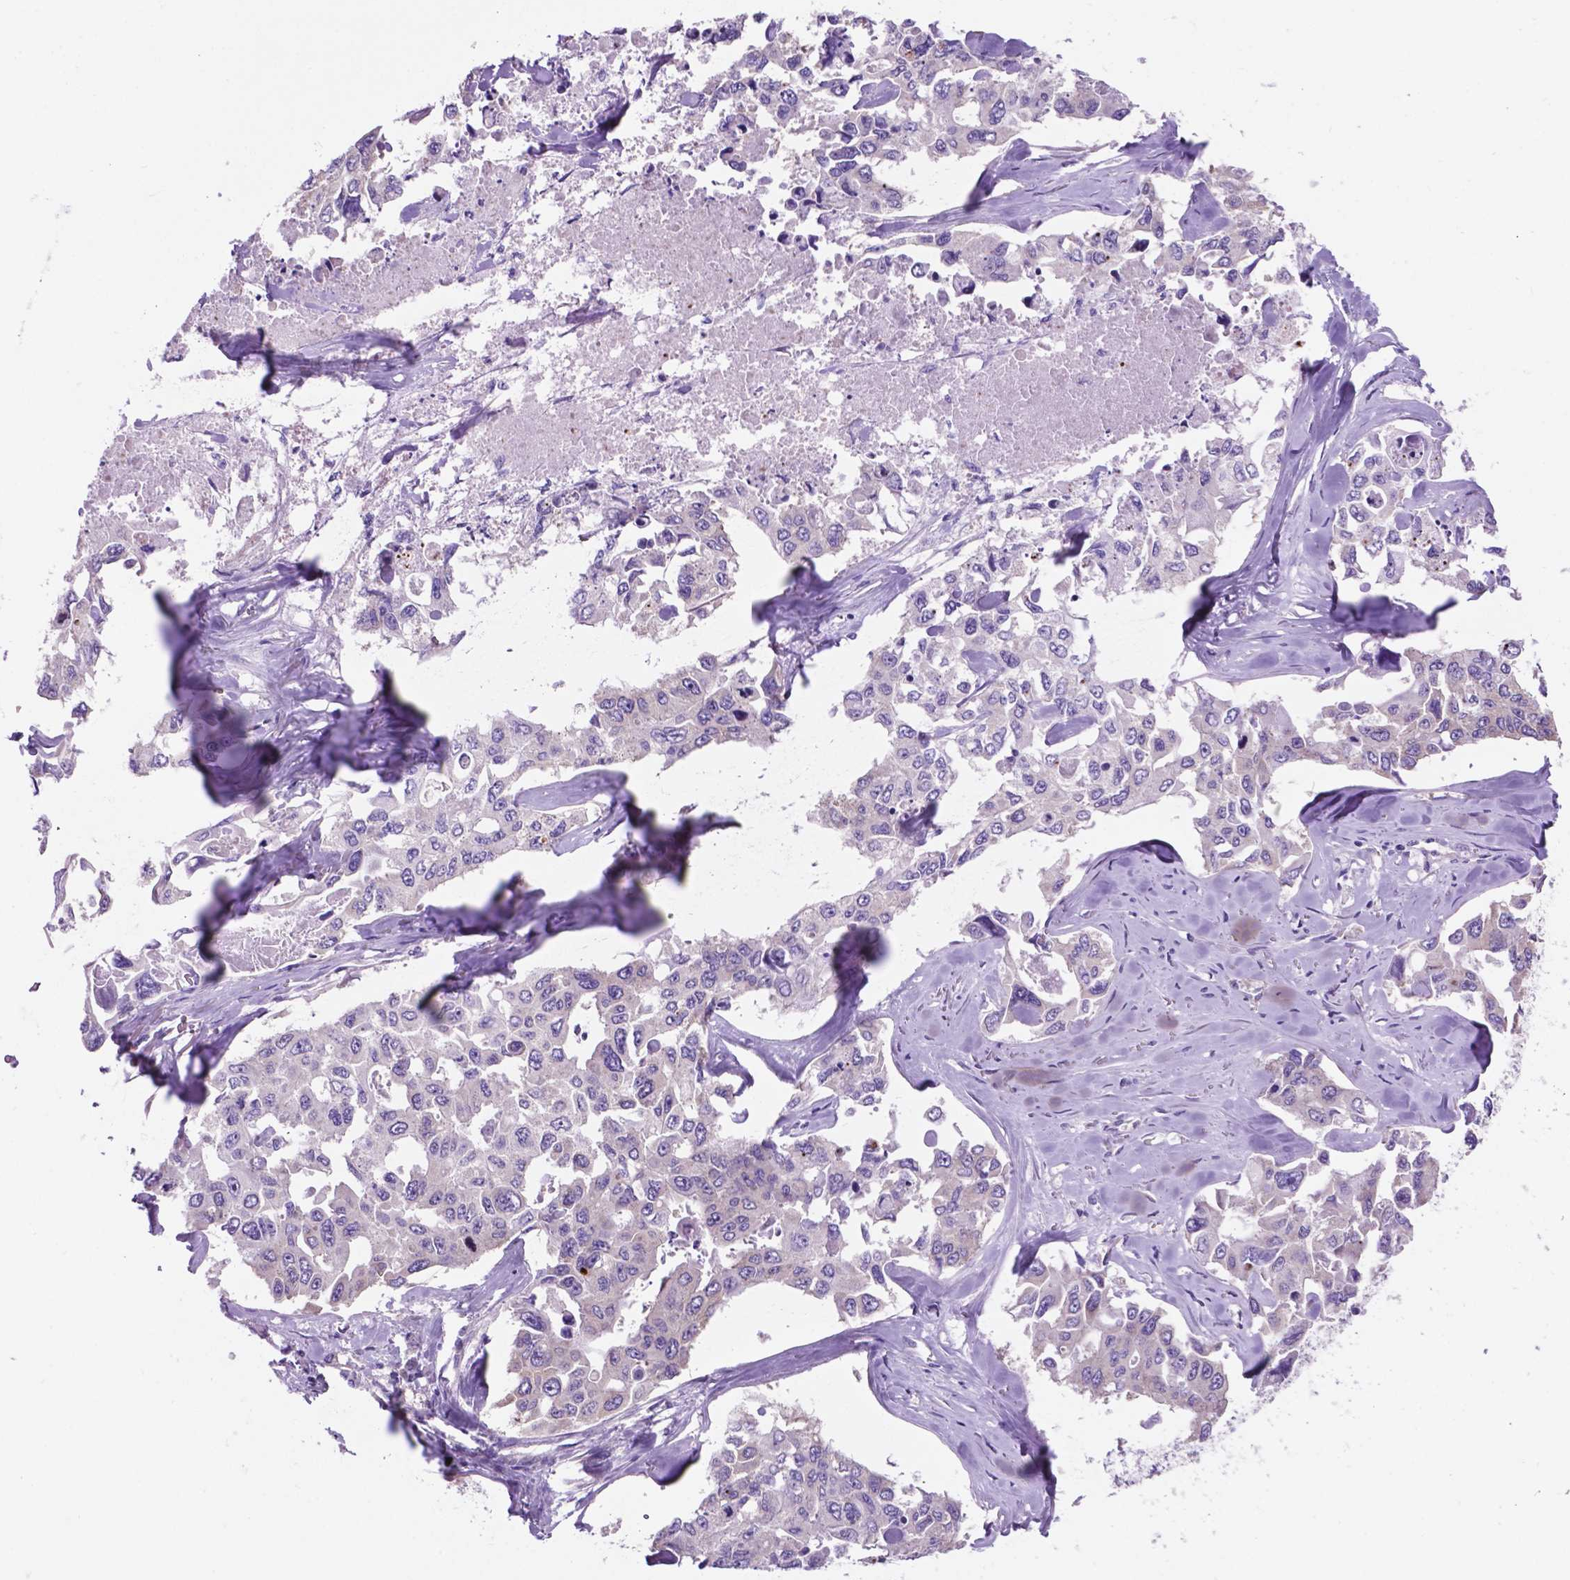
{"staining": {"intensity": "negative", "quantity": "none", "location": "none"}, "tissue": "lung cancer", "cell_type": "Tumor cells", "image_type": "cancer", "snomed": [{"axis": "morphology", "description": "Adenocarcinoma, NOS"}, {"axis": "topography", "description": "Lung"}], "caption": "High magnification brightfield microscopy of lung adenocarcinoma stained with DAB (brown) and counterstained with hematoxylin (blue): tumor cells show no significant staining.", "gene": "SPDYA", "patient": {"sex": "male", "age": 64}}